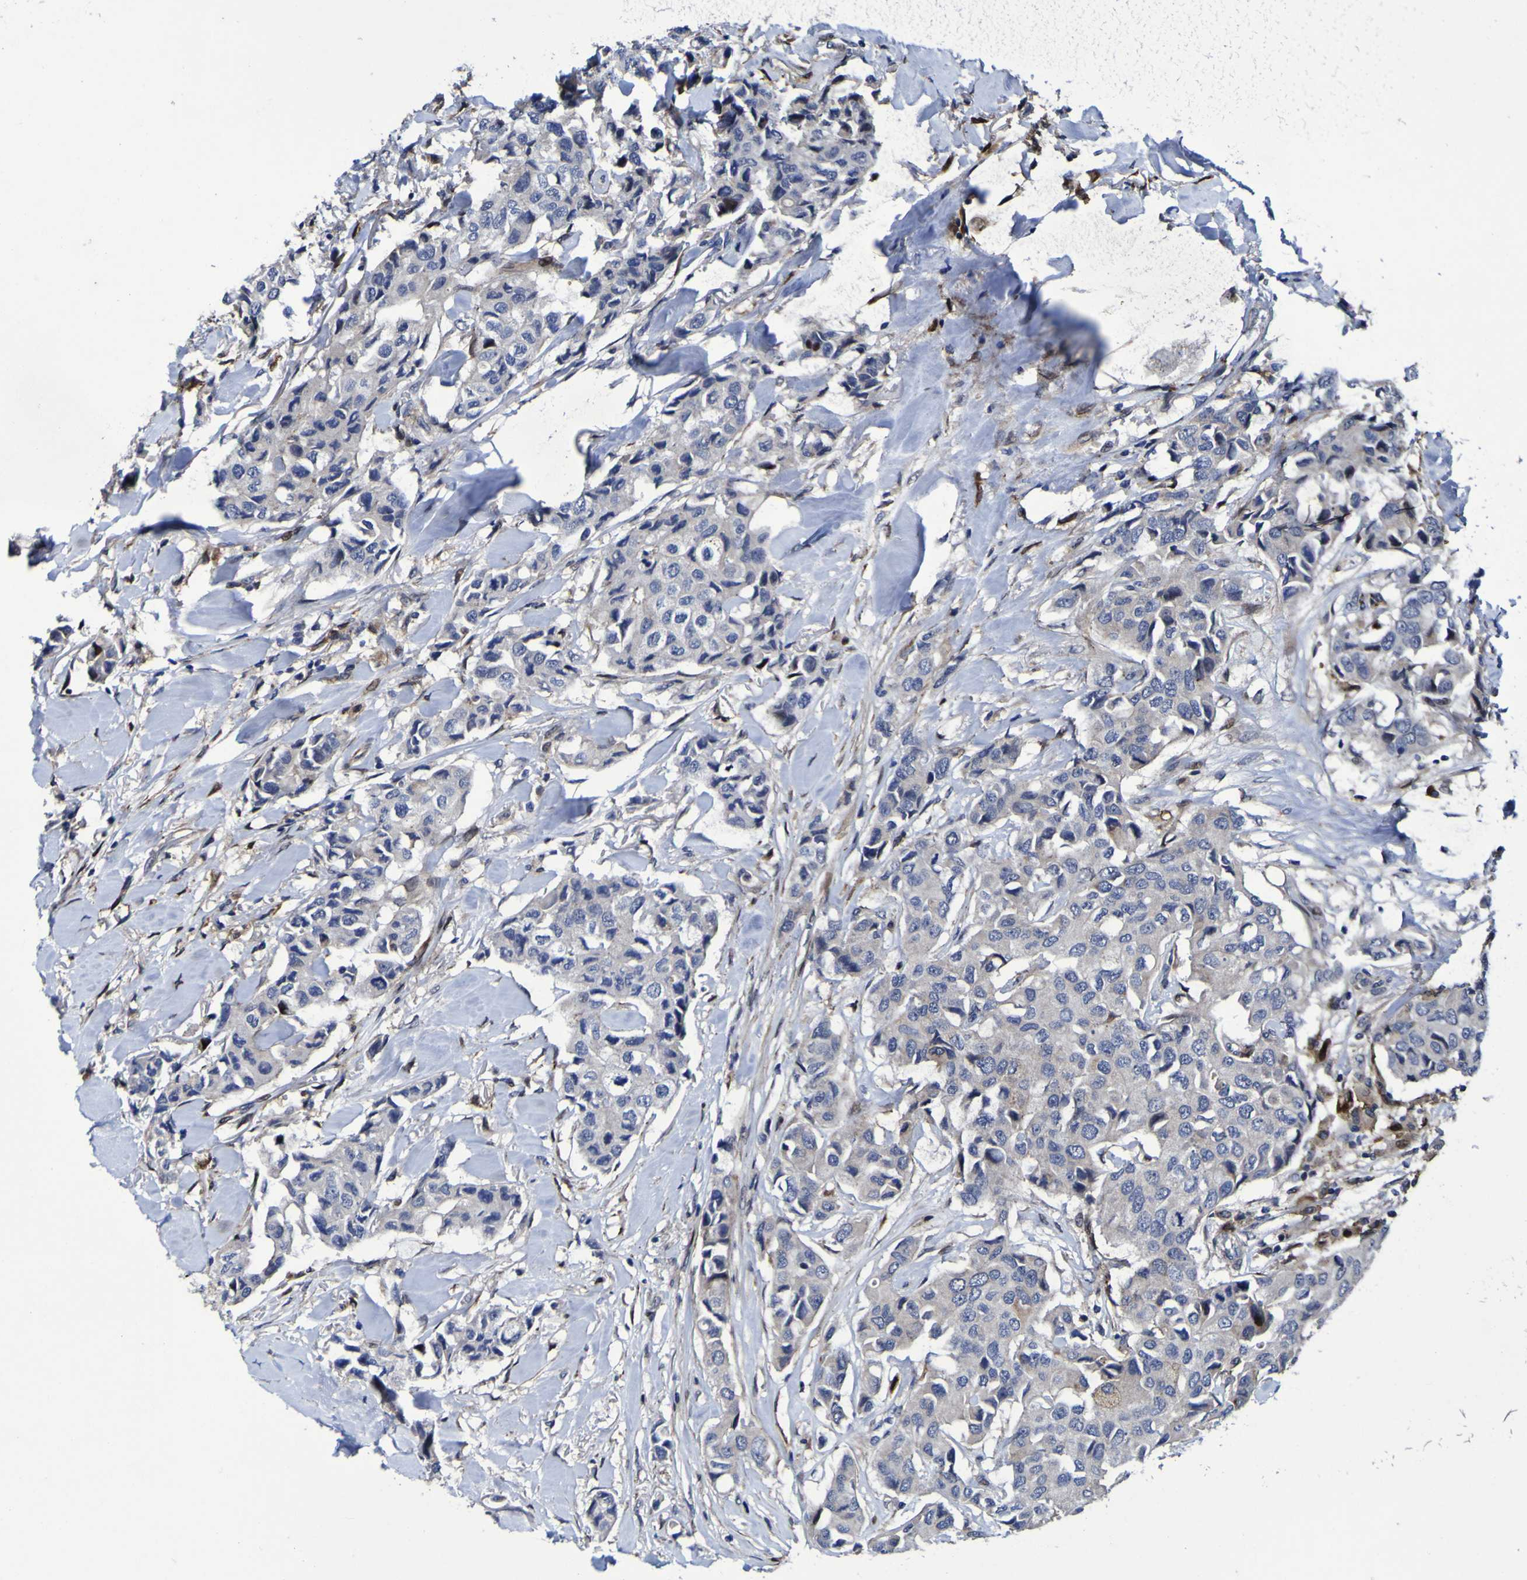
{"staining": {"intensity": "moderate", "quantity": "<25%", "location": "cytoplasmic/membranous"}, "tissue": "breast cancer", "cell_type": "Tumor cells", "image_type": "cancer", "snomed": [{"axis": "morphology", "description": "Duct carcinoma"}, {"axis": "topography", "description": "Breast"}], "caption": "Moderate cytoplasmic/membranous positivity for a protein is appreciated in approximately <25% of tumor cells of breast cancer using immunohistochemistry (IHC).", "gene": "MGLL", "patient": {"sex": "female", "age": 80}}